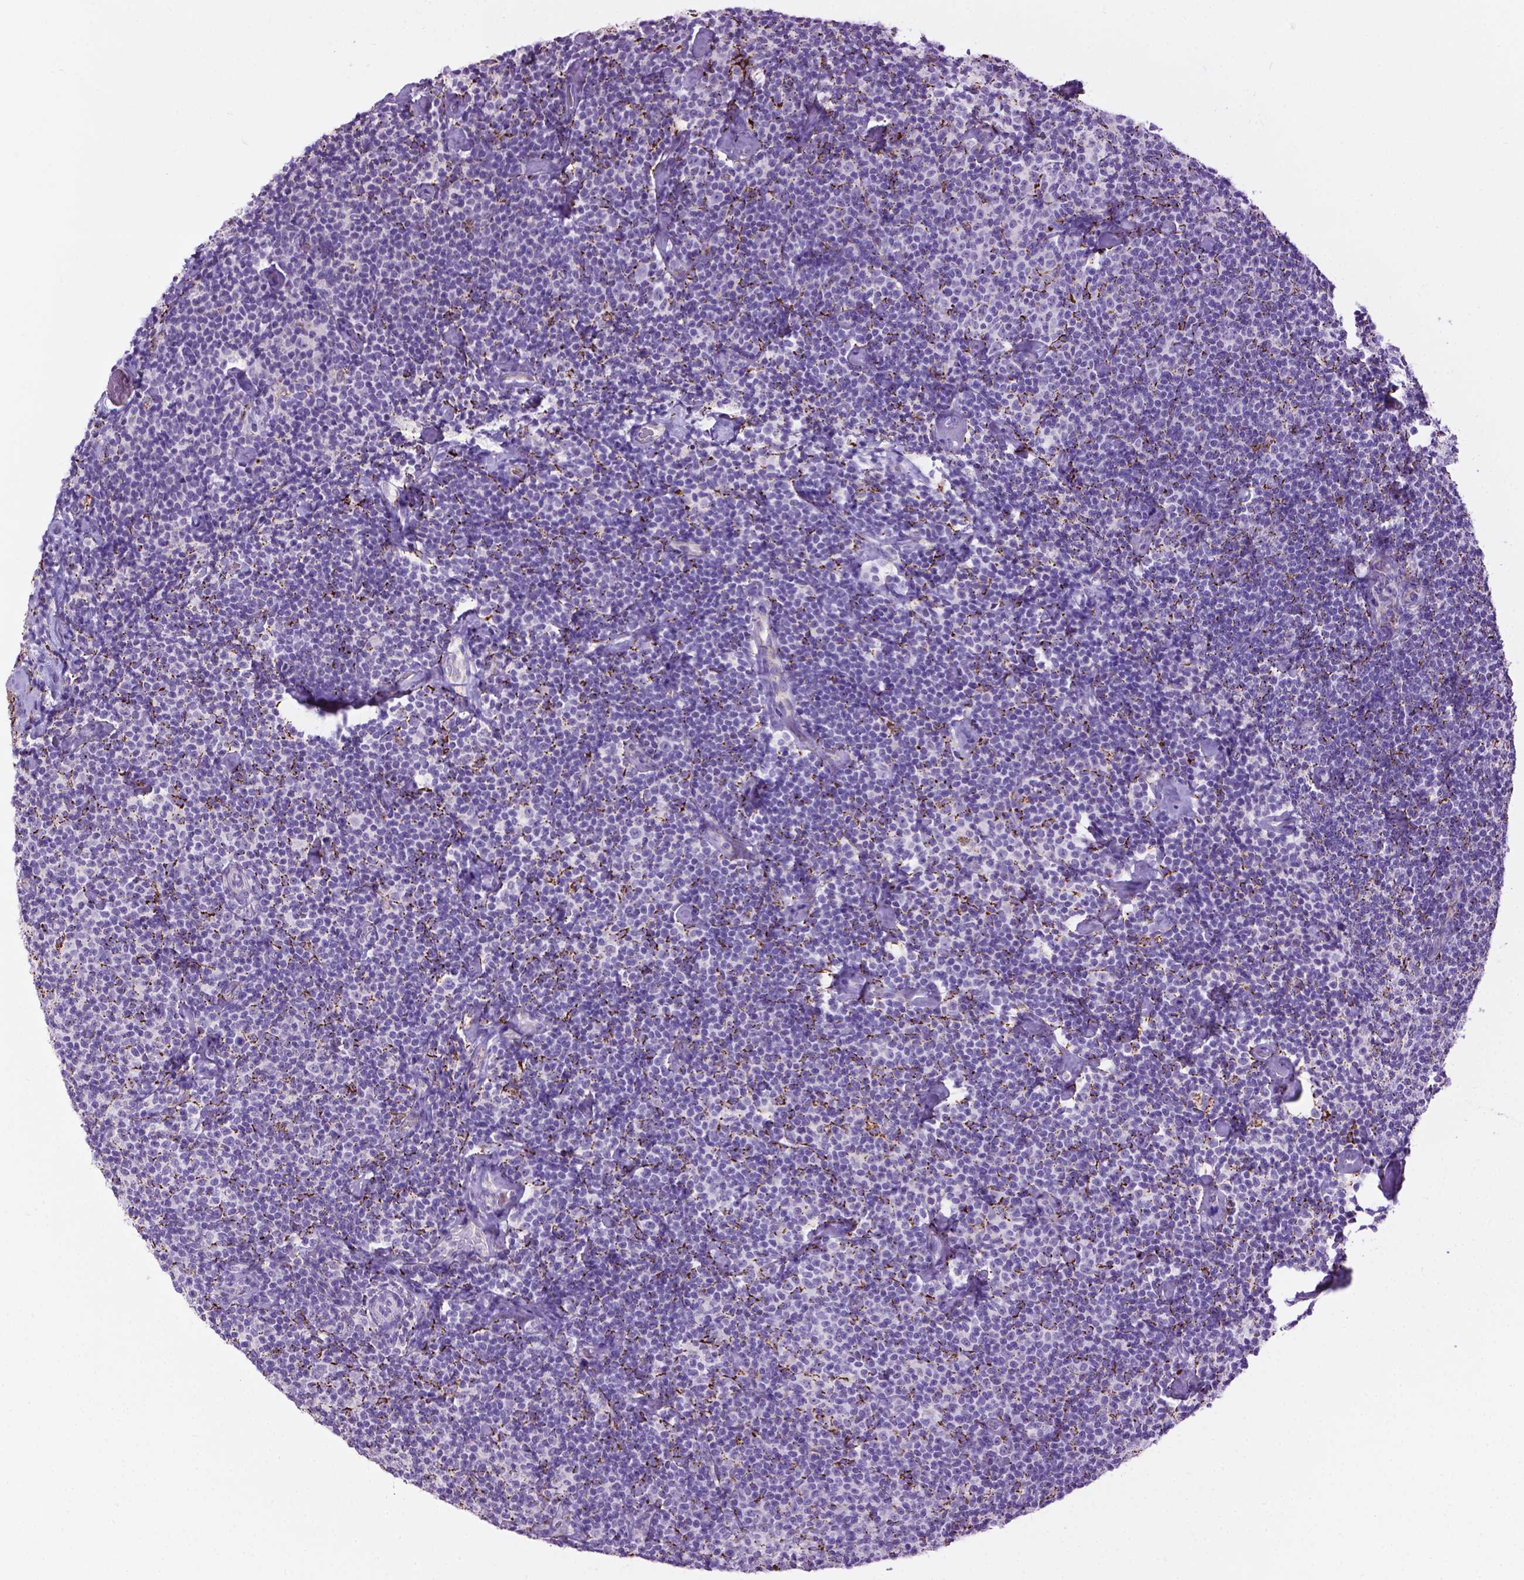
{"staining": {"intensity": "negative", "quantity": "none", "location": "none"}, "tissue": "lymphoma", "cell_type": "Tumor cells", "image_type": "cancer", "snomed": [{"axis": "morphology", "description": "Malignant lymphoma, non-Hodgkin's type, Low grade"}, {"axis": "topography", "description": "Lymph node"}], "caption": "Immunohistochemistry histopathology image of human lymphoma stained for a protein (brown), which shows no positivity in tumor cells.", "gene": "TMEM132E", "patient": {"sex": "male", "age": 81}}